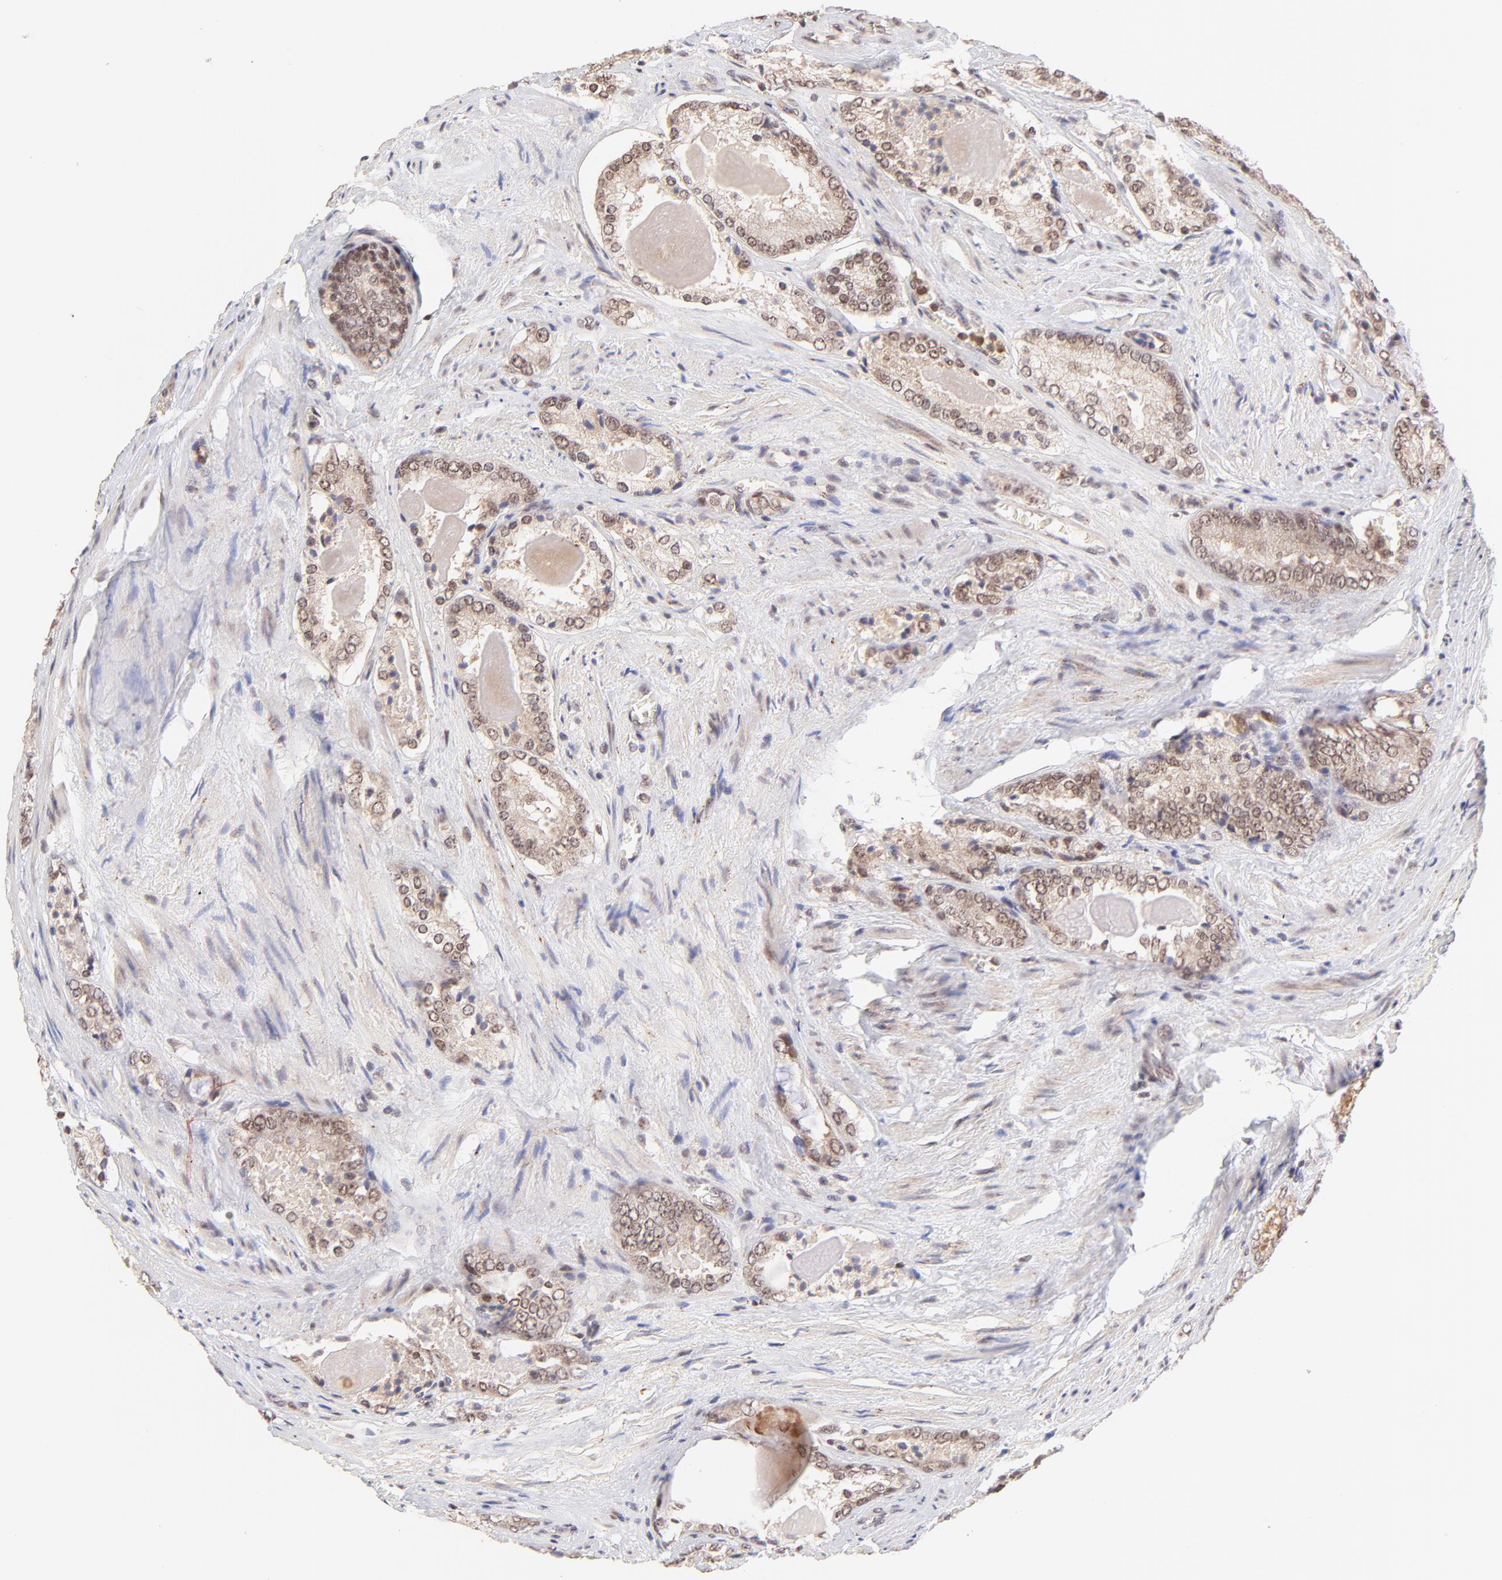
{"staining": {"intensity": "weak", "quantity": ">75%", "location": "nuclear"}, "tissue": "prostate cancer", "cell_type": "Tumor cells", "image_type": "cancer", "snomed": [{"axis": "morphology", "description": "Adenocarcinoma, Medium grade"}, {"axis": "topography", "description": "Prostate"}], "caption": "There is low levels of weak nuclear positivity in tumor cells of prostate adenocarcinoma (medium-grade), as demonstrated by immunohistochemical staining (brown color).", "gene": "MED12", "patient": {"sex": "male", "age": 60}}